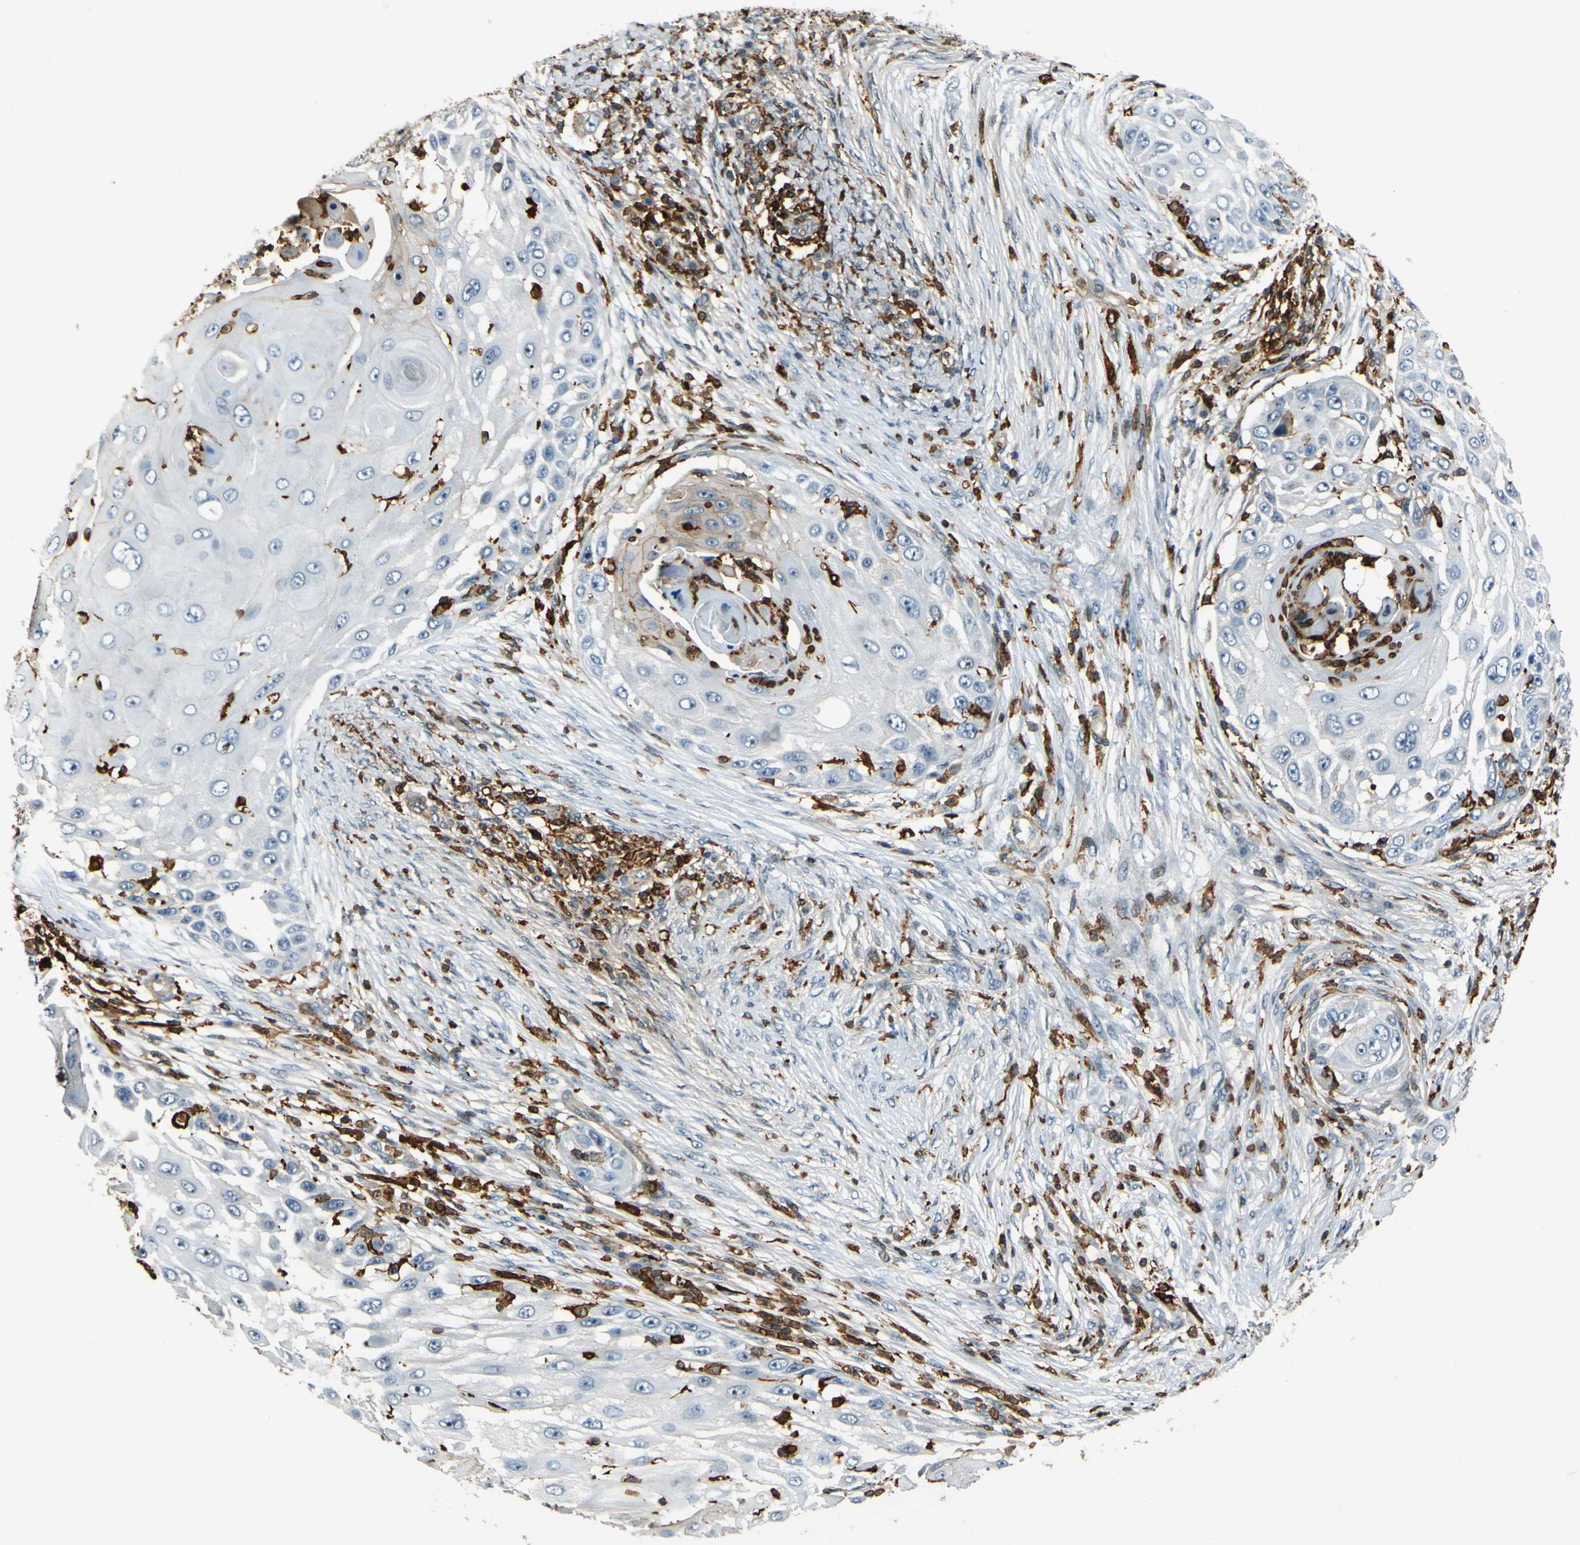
{"staining": {"intensity": "weak", "quantity": "<25%", "location": "cytoplasmic/membranous"}, "tissue": "skin cancer", "cell_type": "Tumor cells", "image_type": "cancer", "snomed": [{"axis": "morphology", "description": "Squamous cell carcinoma, NOS"}, {"axis": "topography", "description": "Skin"}], "caption": "IHC photomicrograph of human skin cancer stained for a protein (brown), which demonstrates no positivity in tumor cells.", "gene": "PCDHB5", "patient": {"sex": "female", "age": 44}}